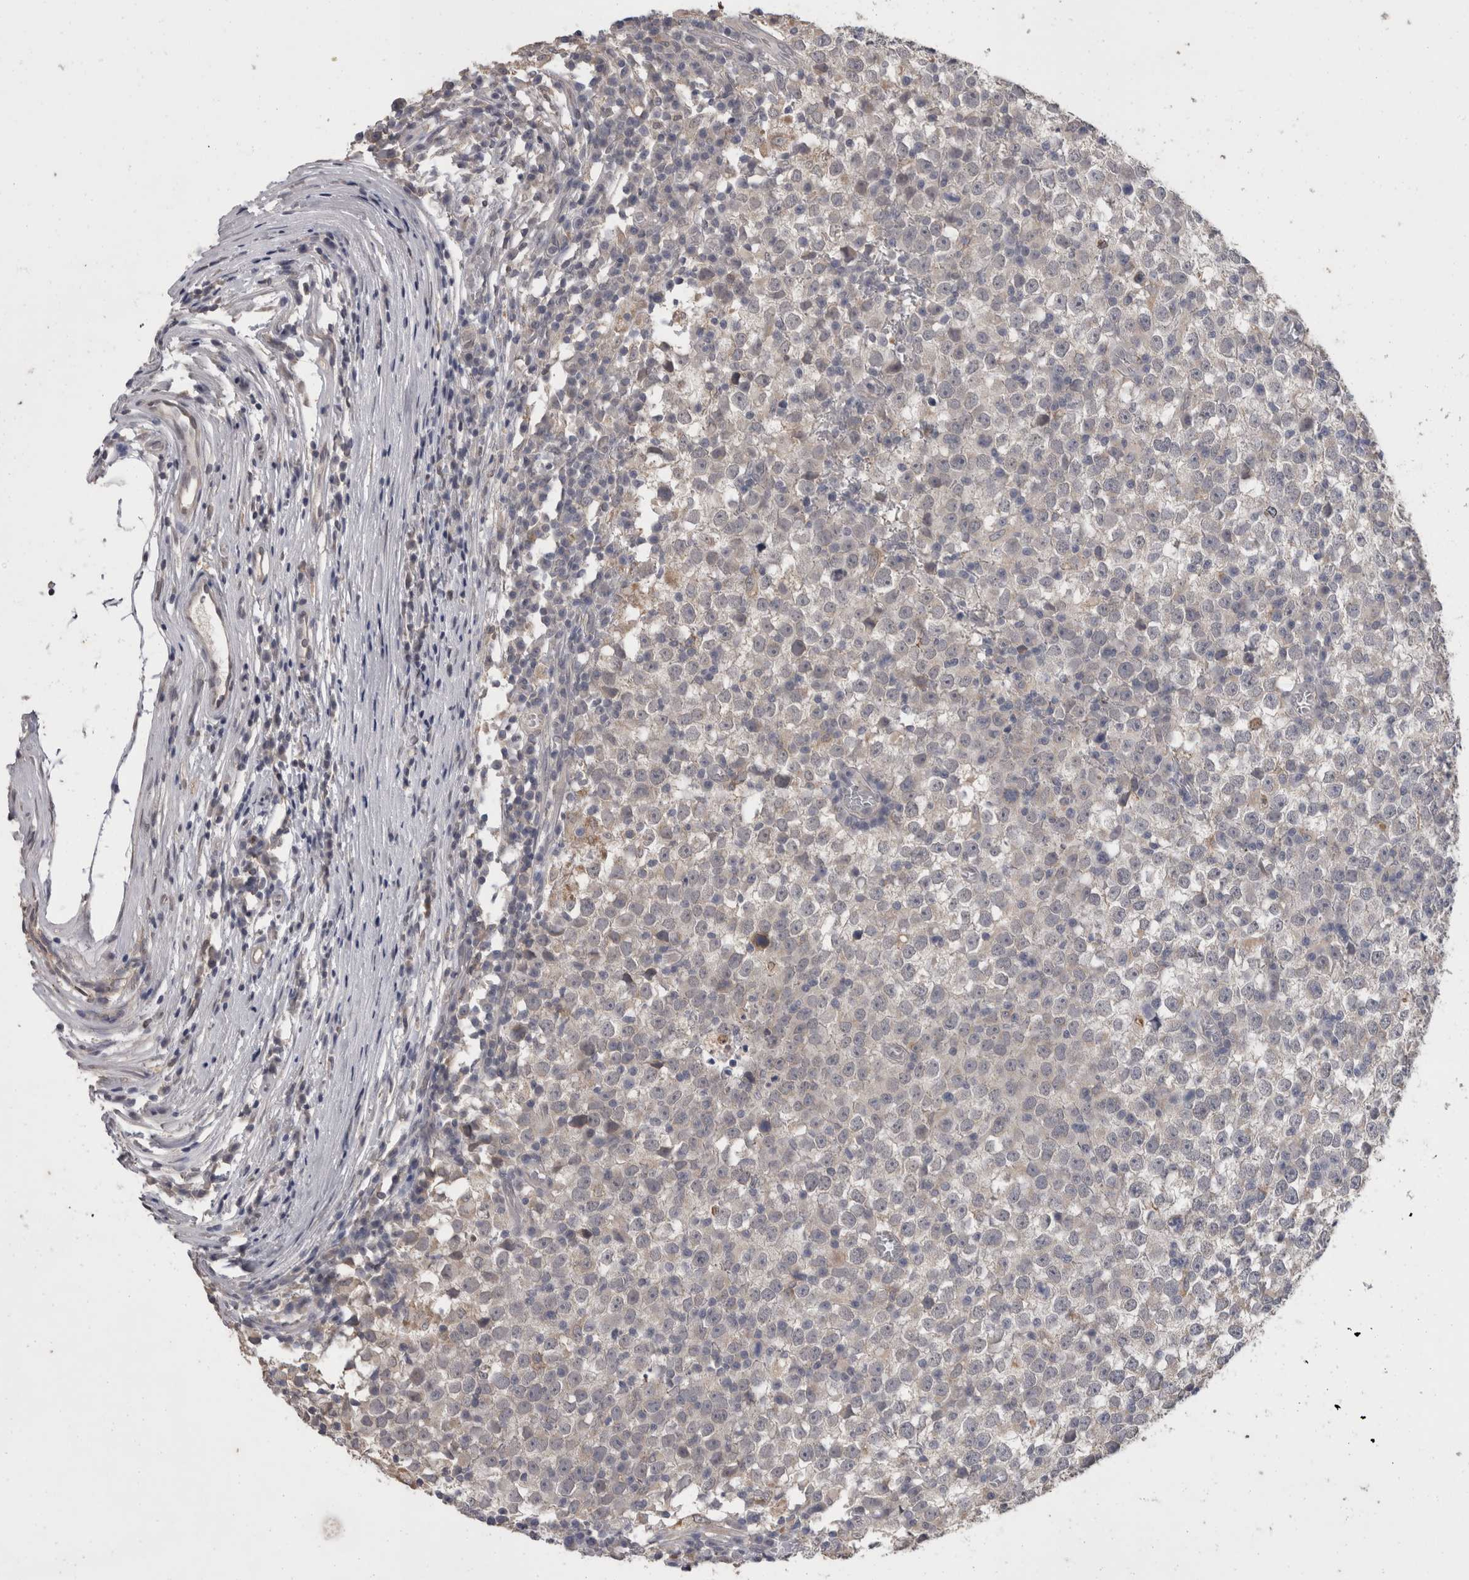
{"staining": {"intensity": "negative", "quantity": "none", "location": "none"}, "tissue": "testis cancer", "cell_type": "Tumor cells", "image_type": "cancer", "snomed": [{"axis": "morphology", "description": "Seminoma, NOS"}, {"axis": "topography", "description": "Testis"}], "caption": "Immunohistochemistry (IHC) image of seminoma (testis) stained for a protein (brown), which reveals no positivity in tumor cells.", "gene": "FHOD3", "patient": {"sex": "male", "age": 65}}